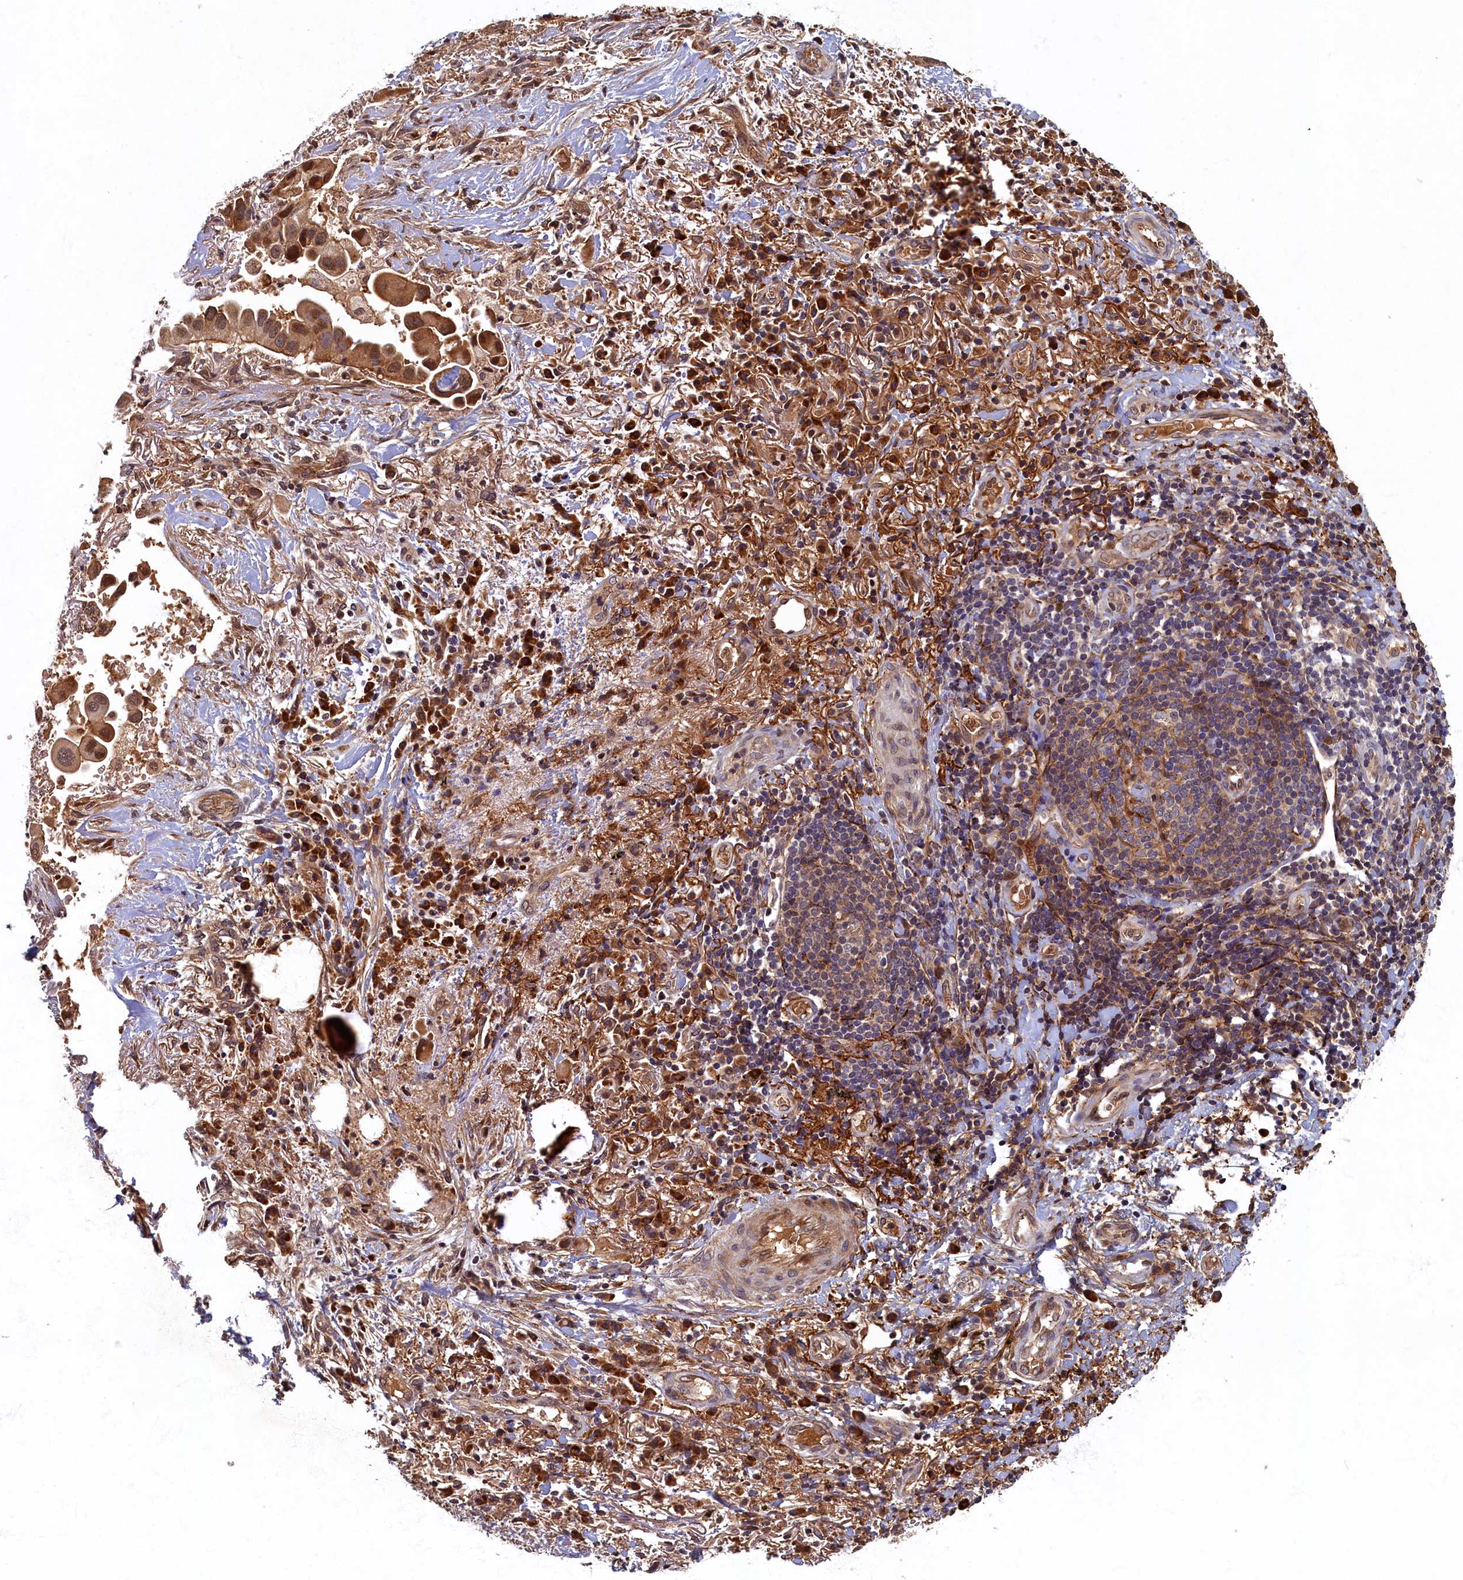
{"staining": {"intensity": "moderate", "quantity": ">75%", "location": "cytoplasmic/membranous,nuclear"}, "tissue": "lung cancer", "cell_type": "Tumor cells", "image_type": "cancer", "snomed": [{"axis": "morphology", "description": "Adenocarcinoma, NOS"}, {"axis": "topography", "description": "Lung"}], "caption": "Brown immunohistochemical staining in lung cancer (adenocarcinoma) shows moderate cytoplasmic/membranous and nuclear staining in approximately >75% of tumor cells.", "gene": "LCMT2", "patient": {"sex": "female", "age": 76}}